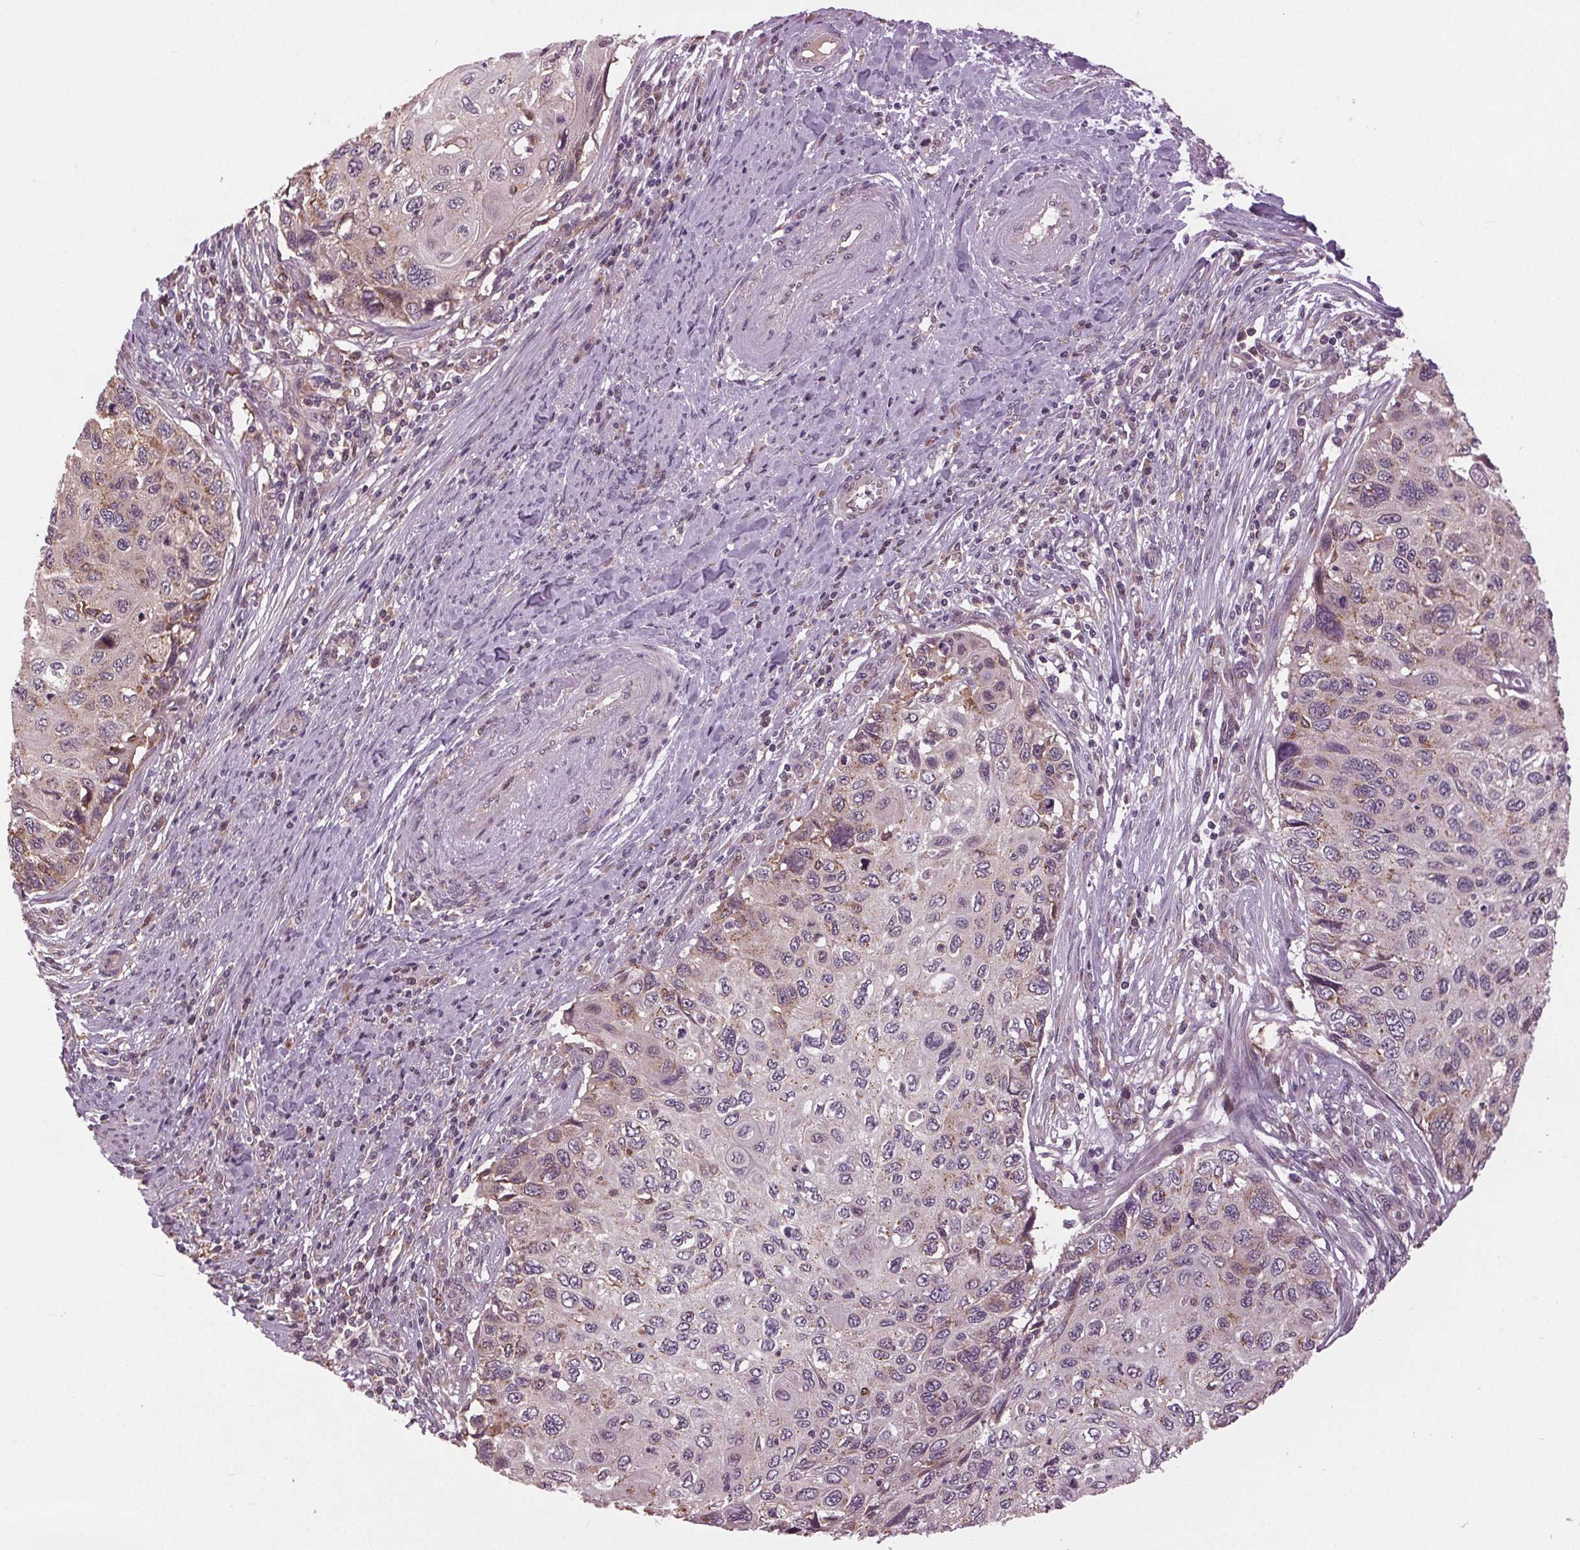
{"staining": {"intensity": "negative", "quantity": "none", "location": "none"}, "tissue": "cervical cancer", "cell_type": "Tumor cells", "image_type": "cancer", "snomed": [{"axis": "morphology", "description": "Squamous cell carcinoma, NOS"}, {"axis": "topography", "description": "Cervix"}], "caption": "An immunohistochemistry (IHC) micrograph of cervical cancer (squamous cell carcinoma) is shown. There is no staining in tumor cells of cervical cancer (squamous cell carcinoma). The staining was performed using DAB to visualize the protein expression in brown, while the nuclei were stained in blue with hematoxylin (Magnification: 20x).", "gene": "BSDC1", "patient": {"sex": "female", "age": 70}}